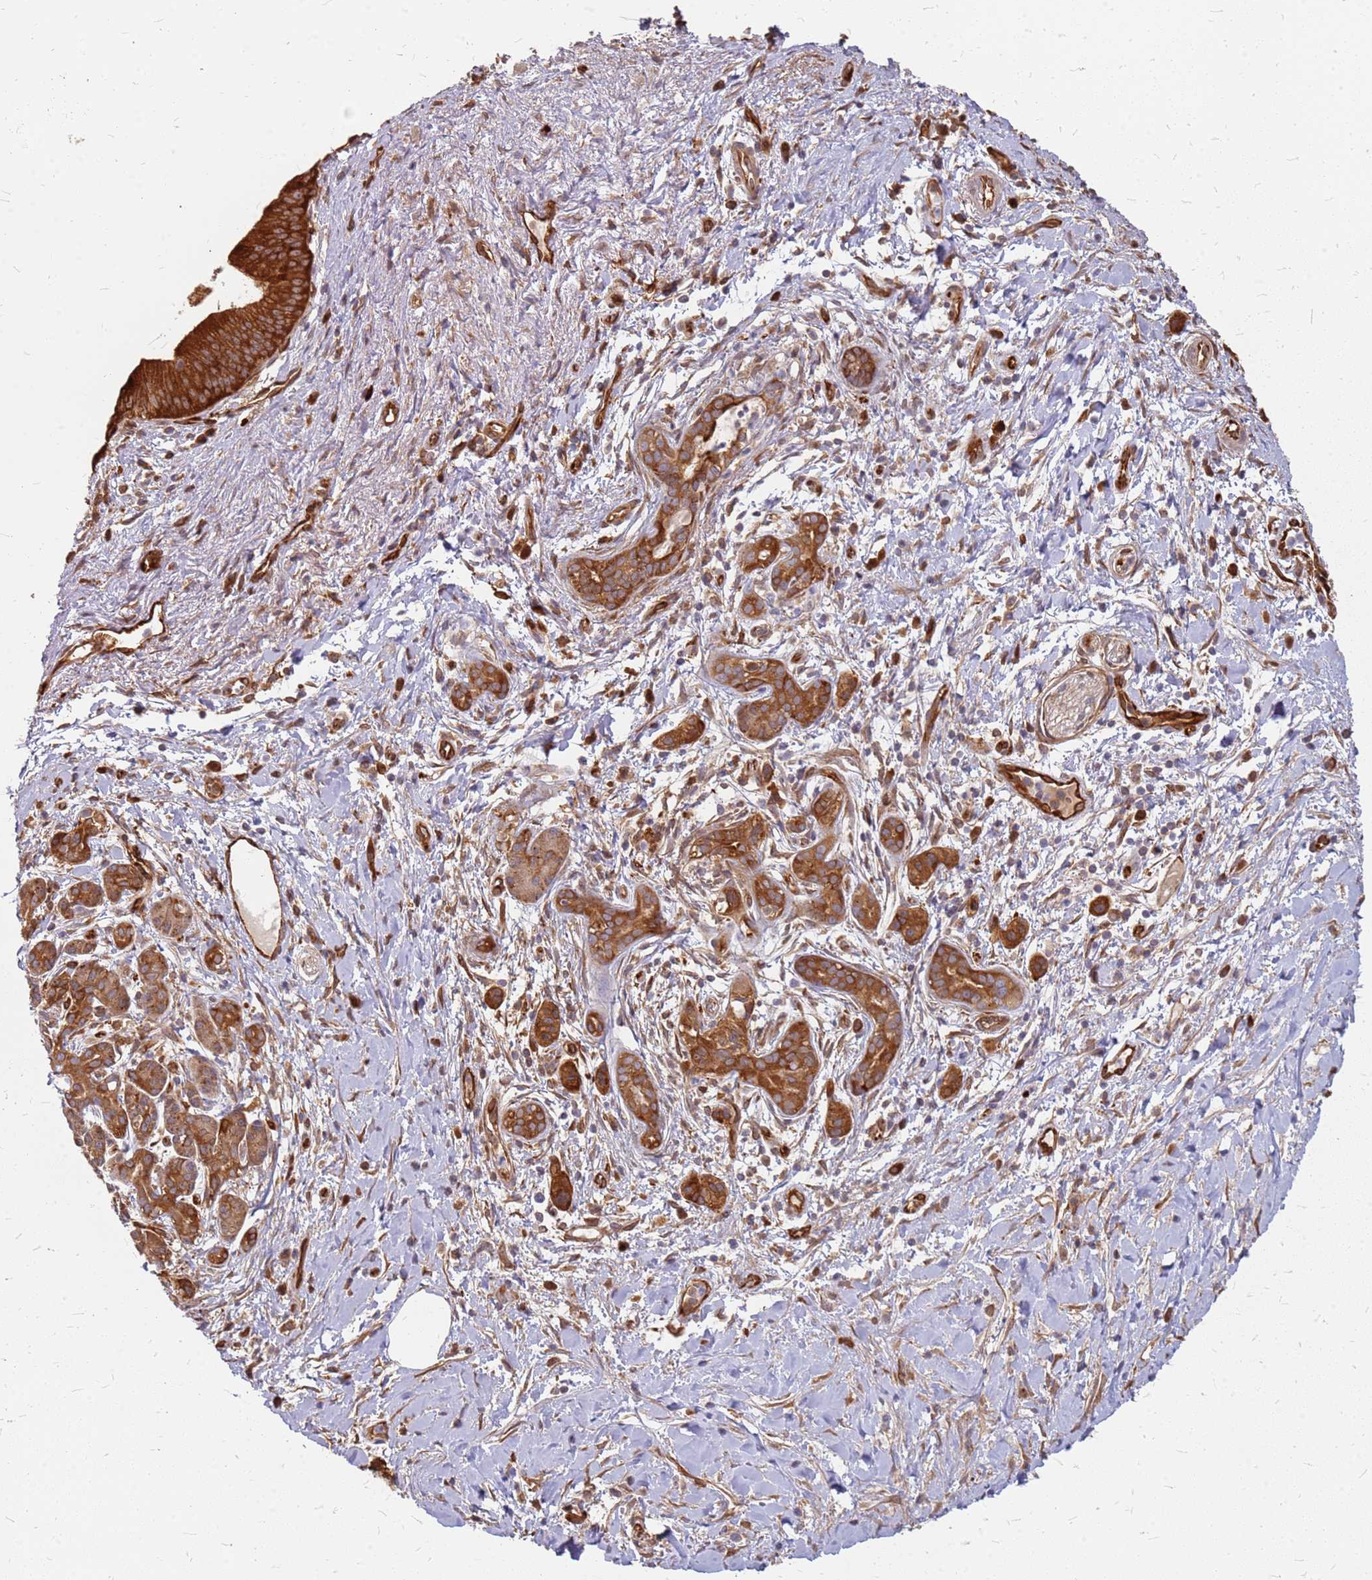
{"staining": {"intensity": "strong", "quantity": "25%-75%", "location": "cytoplasmic/membranous"}, "tissue": "pancreatic cancer", "cell_type": "Tumor cells", "image_type": "cancer", "snomed": [{"axis": "morphology", "description": "Adenocarcinoma, NOS"}, {"axis": "topography", "description": "Pancreas"}], "caption": "Immunohistochemistry (IHC) of adenocarcinoma (pancreatic) shows high levels of strong cytoplasmic/membranous positivity in approximately 25%-75% of tumor cells.", "gene": "HDX", "patient": {"sex": "male", "age": 78}}